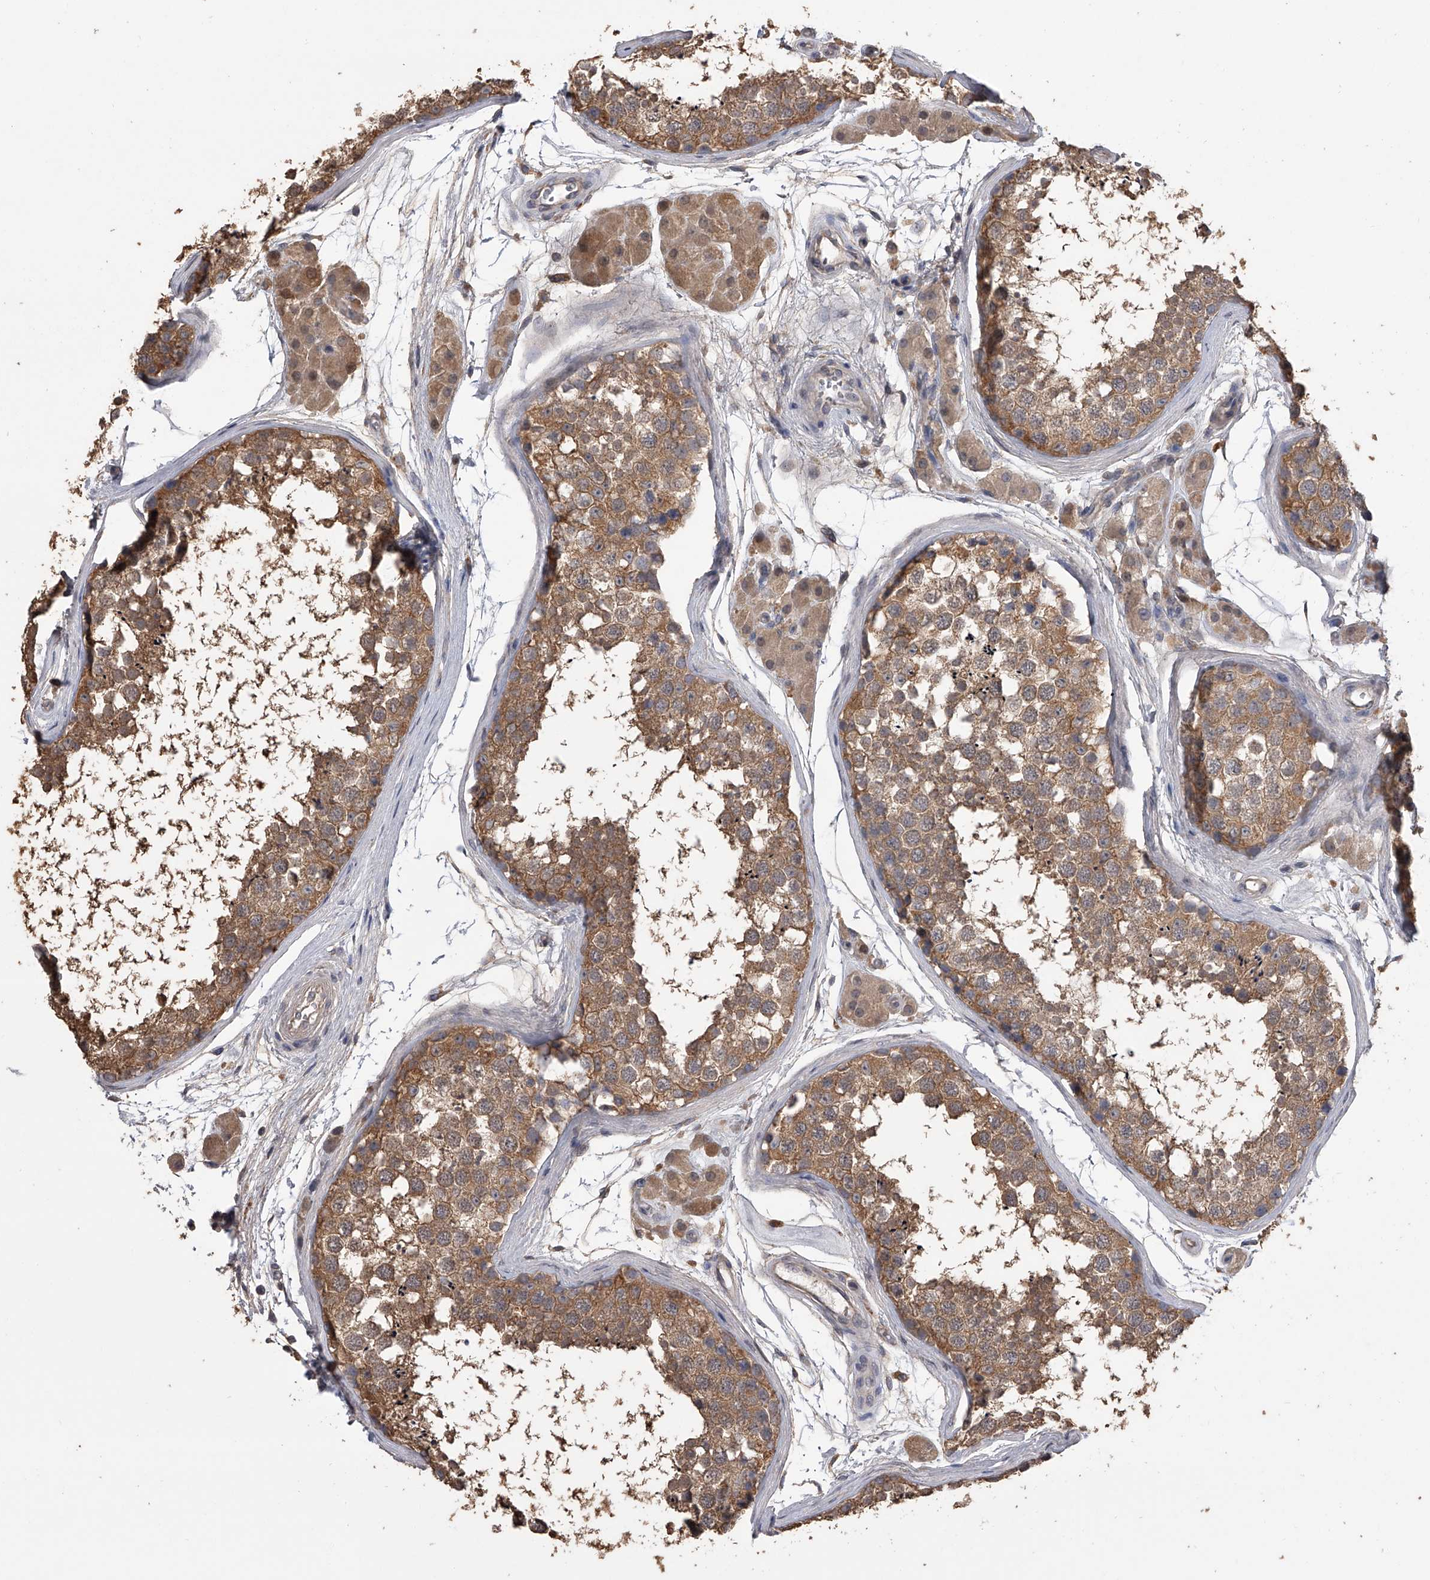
{"staining": {"intensity": "moderate", "quantity": ">75%", "location": "cytoplasmic/membranous"}, "tissue": "testis", "cell_type": "Cells in seminiferous ducts", "image_type": "normal", "snomed": [{"axis": "morphology", "description": "Normal tissue, NOS"}, {"axis": "topography", "description": "Testis"}], "caption": "Immunohistochemistry (IHC) staining of normal testis, which shows medium levels of moderate cytoplasmic/membranous positivity in approximately >75% of cells in seminiferous ducts indicating moderate cytoplasmic/membranous protein staining. The staining was performed using DAB (3,3'-diaminobenzidine) (brown) for protein detection and nuclei were counterstained in hematoxylin (blue).", "gene": "ZNF343", "patient": {"sex": "male", "age": 56}}